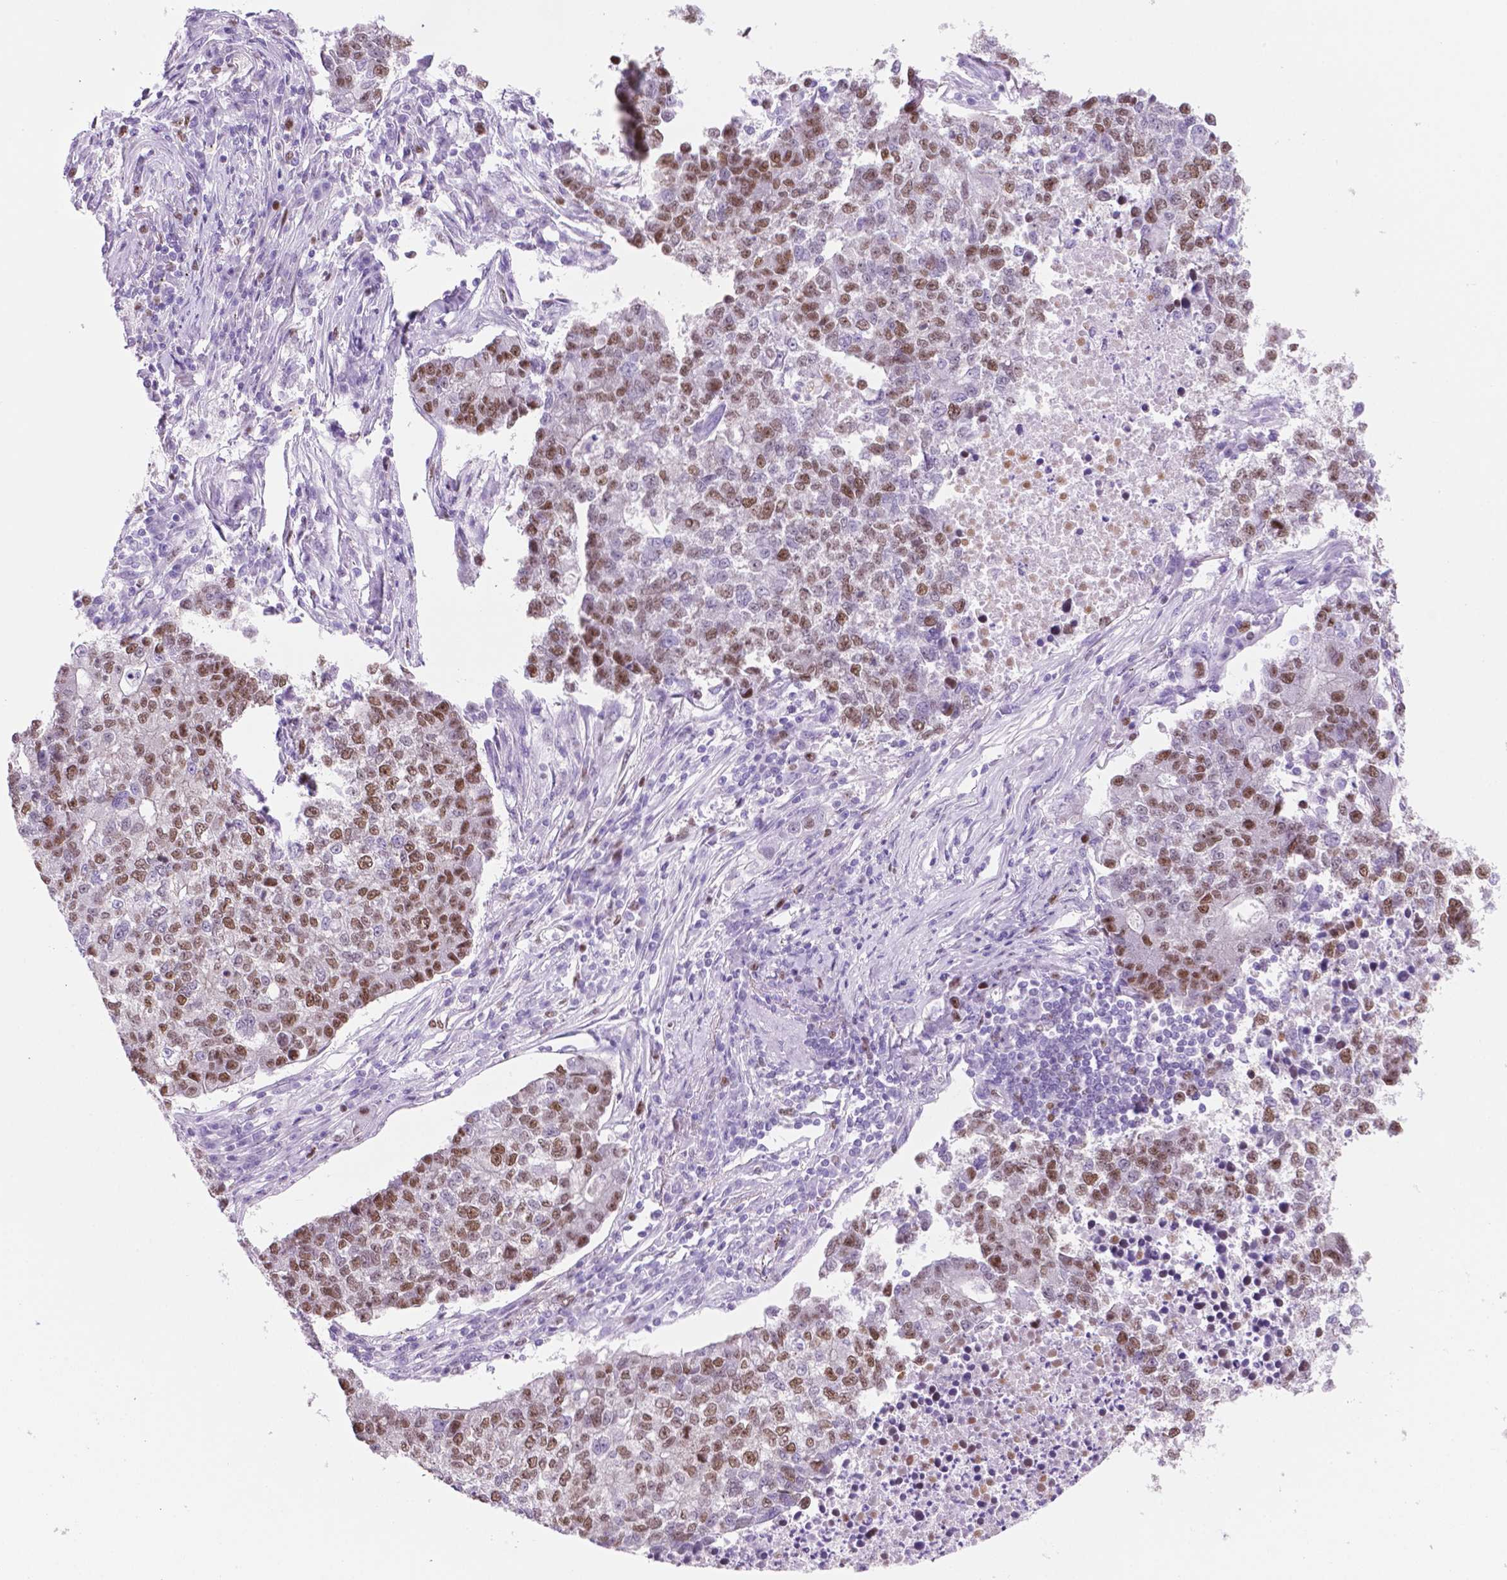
{"staining": {"intensity": "moderate", "quantity": "25%-75%", "location": "nuclear"}, "tissue": "lung cancer", "cell_type": "Tumor cells", "image_type": "cancer", "snomed": [{"axis": "morphology", "description": "Adenocarcinoma, NOS"}, {"axis": "topography", "description": "Lung"}], "caption": "IHC (DAB (3,3'-diaminobenzidine)) staining of lung cancer (adenocarcinoma) reveals moderate nuclear protein staining in approximately 25%-75% of tumor cells.", "gene": "NCAPH2", "patient": {"sex": "male", "age": 57}}